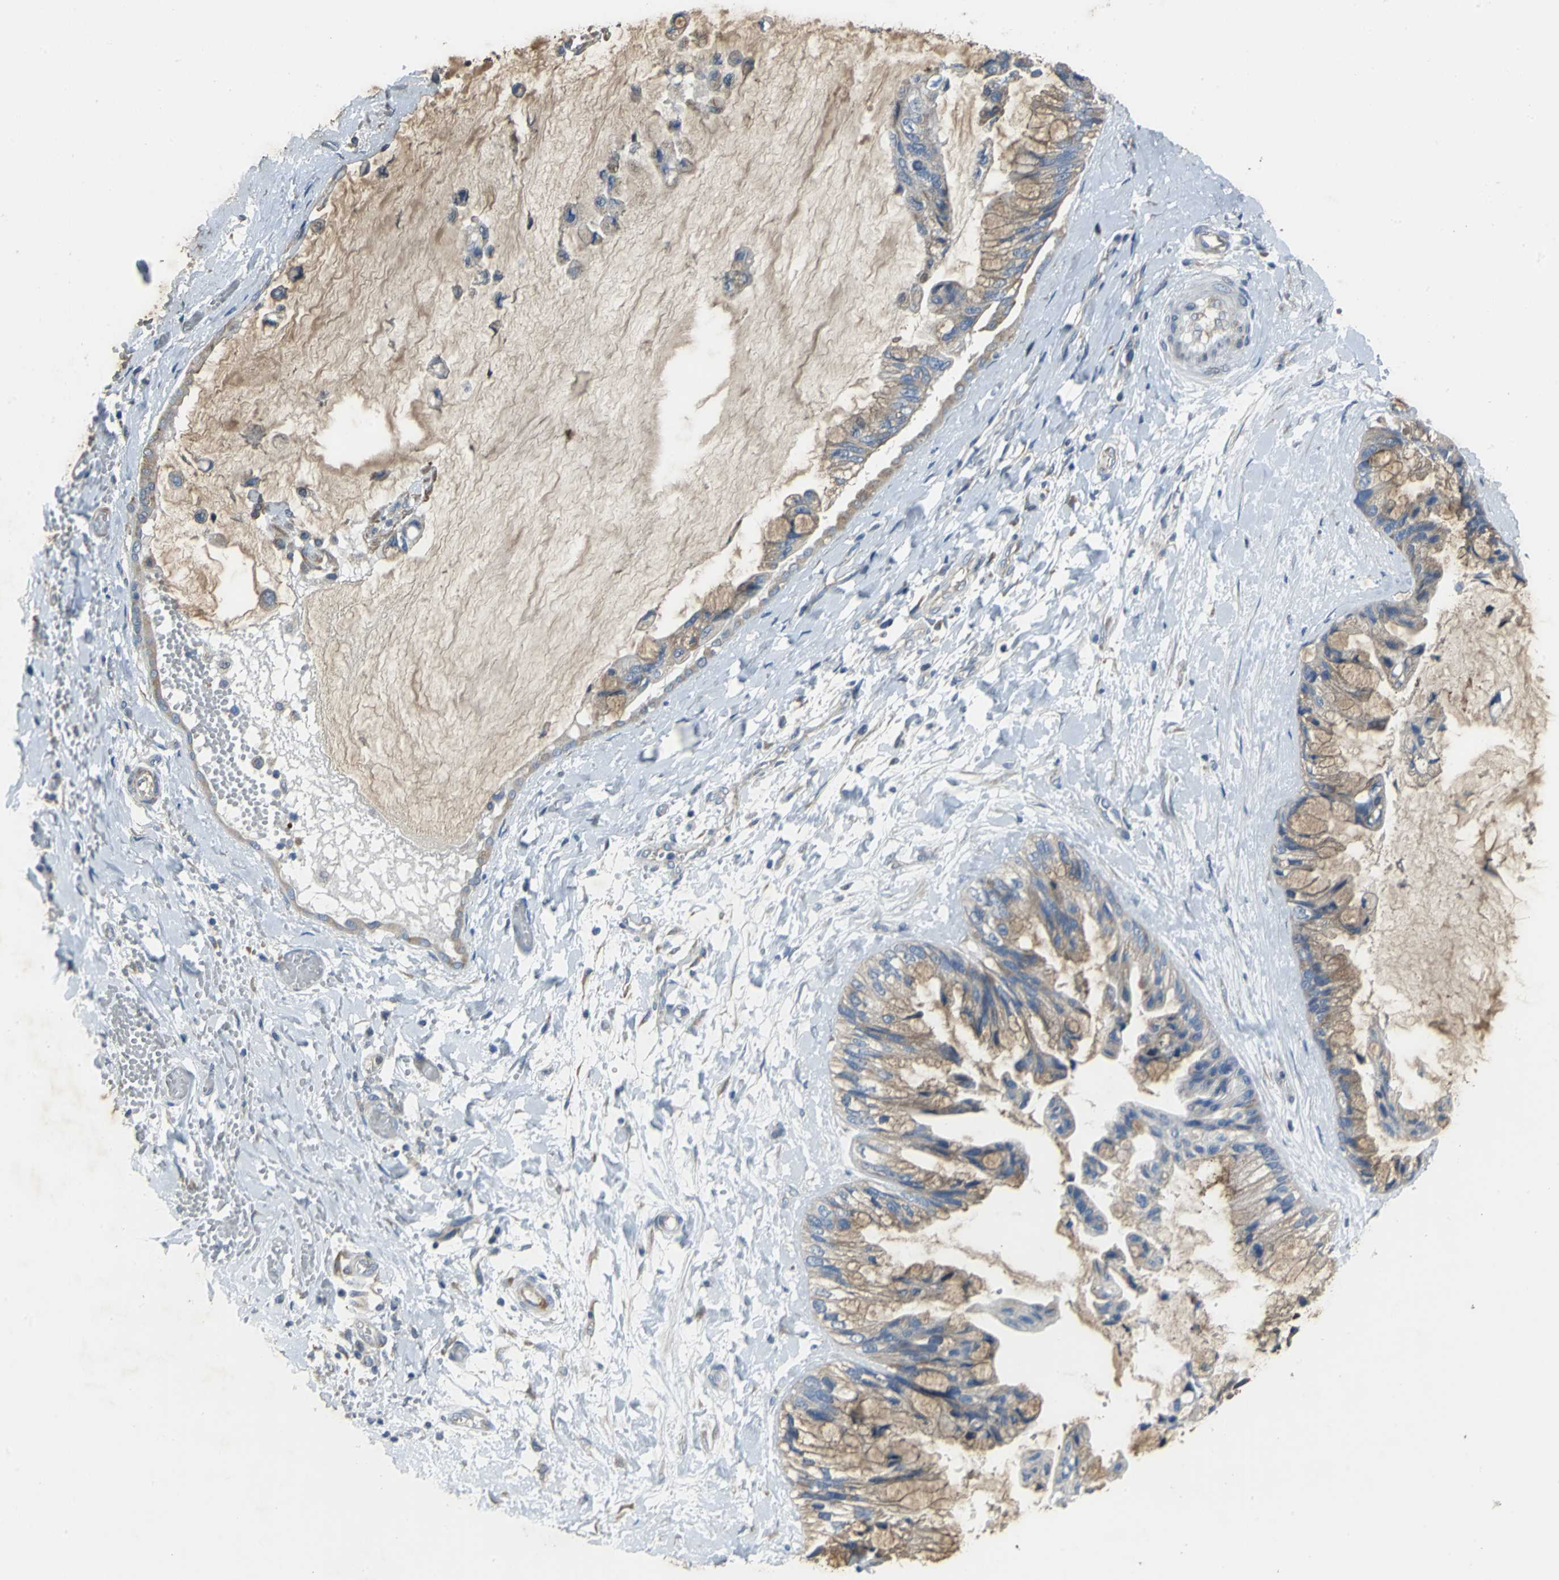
{"staining": {"intensity": "weak", "quantity": ">75%", "location": "cytoplasmic/membranous"}, "tissue": "ovarian cancer", "cell_type": "Tumor cells", "image_type": "cancer", "snomed": [{"axis": "morphology", "description": "Cystadenocarcinoma, mucinous, NOS"}, {"axis": "topography", "description": "Ovary"}], "caption": "Ovarian cancer was stained to show a protein in brown. There is low levels of weak cytoplasmic/membranous positivity in about >75% of tumor cells.", "gene": "EIF5A", "patient": {"sex": "female", "age": 39}}